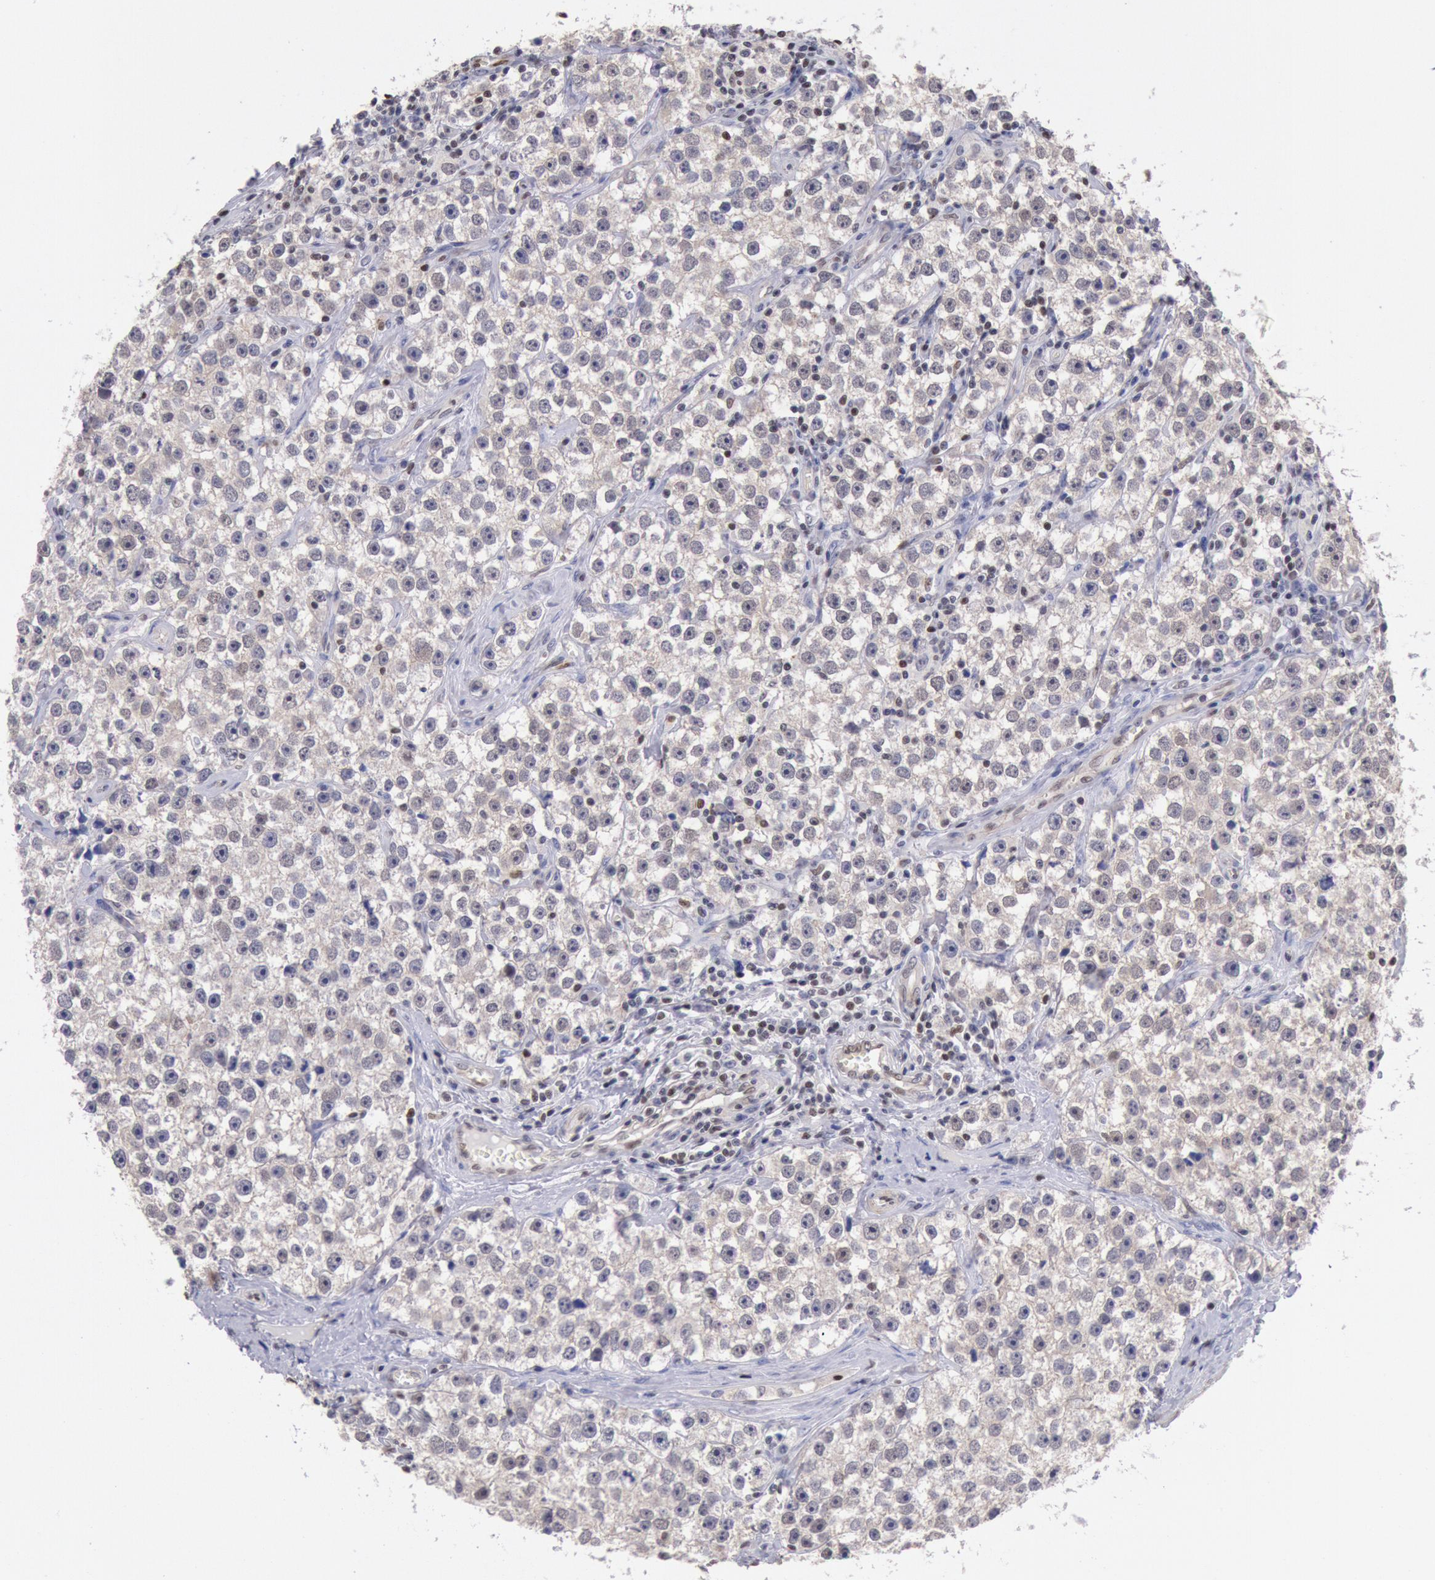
{"staining": {"intensity": "weak", "quantity": "25%-75%", "location": "cytoplasmic/membranous"}, "tissue": "testis cancer", "cell_type": "Tumor cells", "image_type": "cancer", "snomed": [{"axis": "morphology", "description": "Seminoma, NOS"}, {"axis": "topography", "description": "Testis"}], "caption": "Seminoma (testis) was stained to show a protein in brown. There is low levels of weak cytoplasmic/membranous positivity in approximately 25%-75% of tumor cells. (Brightfield microscopy of DAB IHC at high magnification).", "gene": "RPS6KA5", "patient": {"sex": "male", "age": 32}}